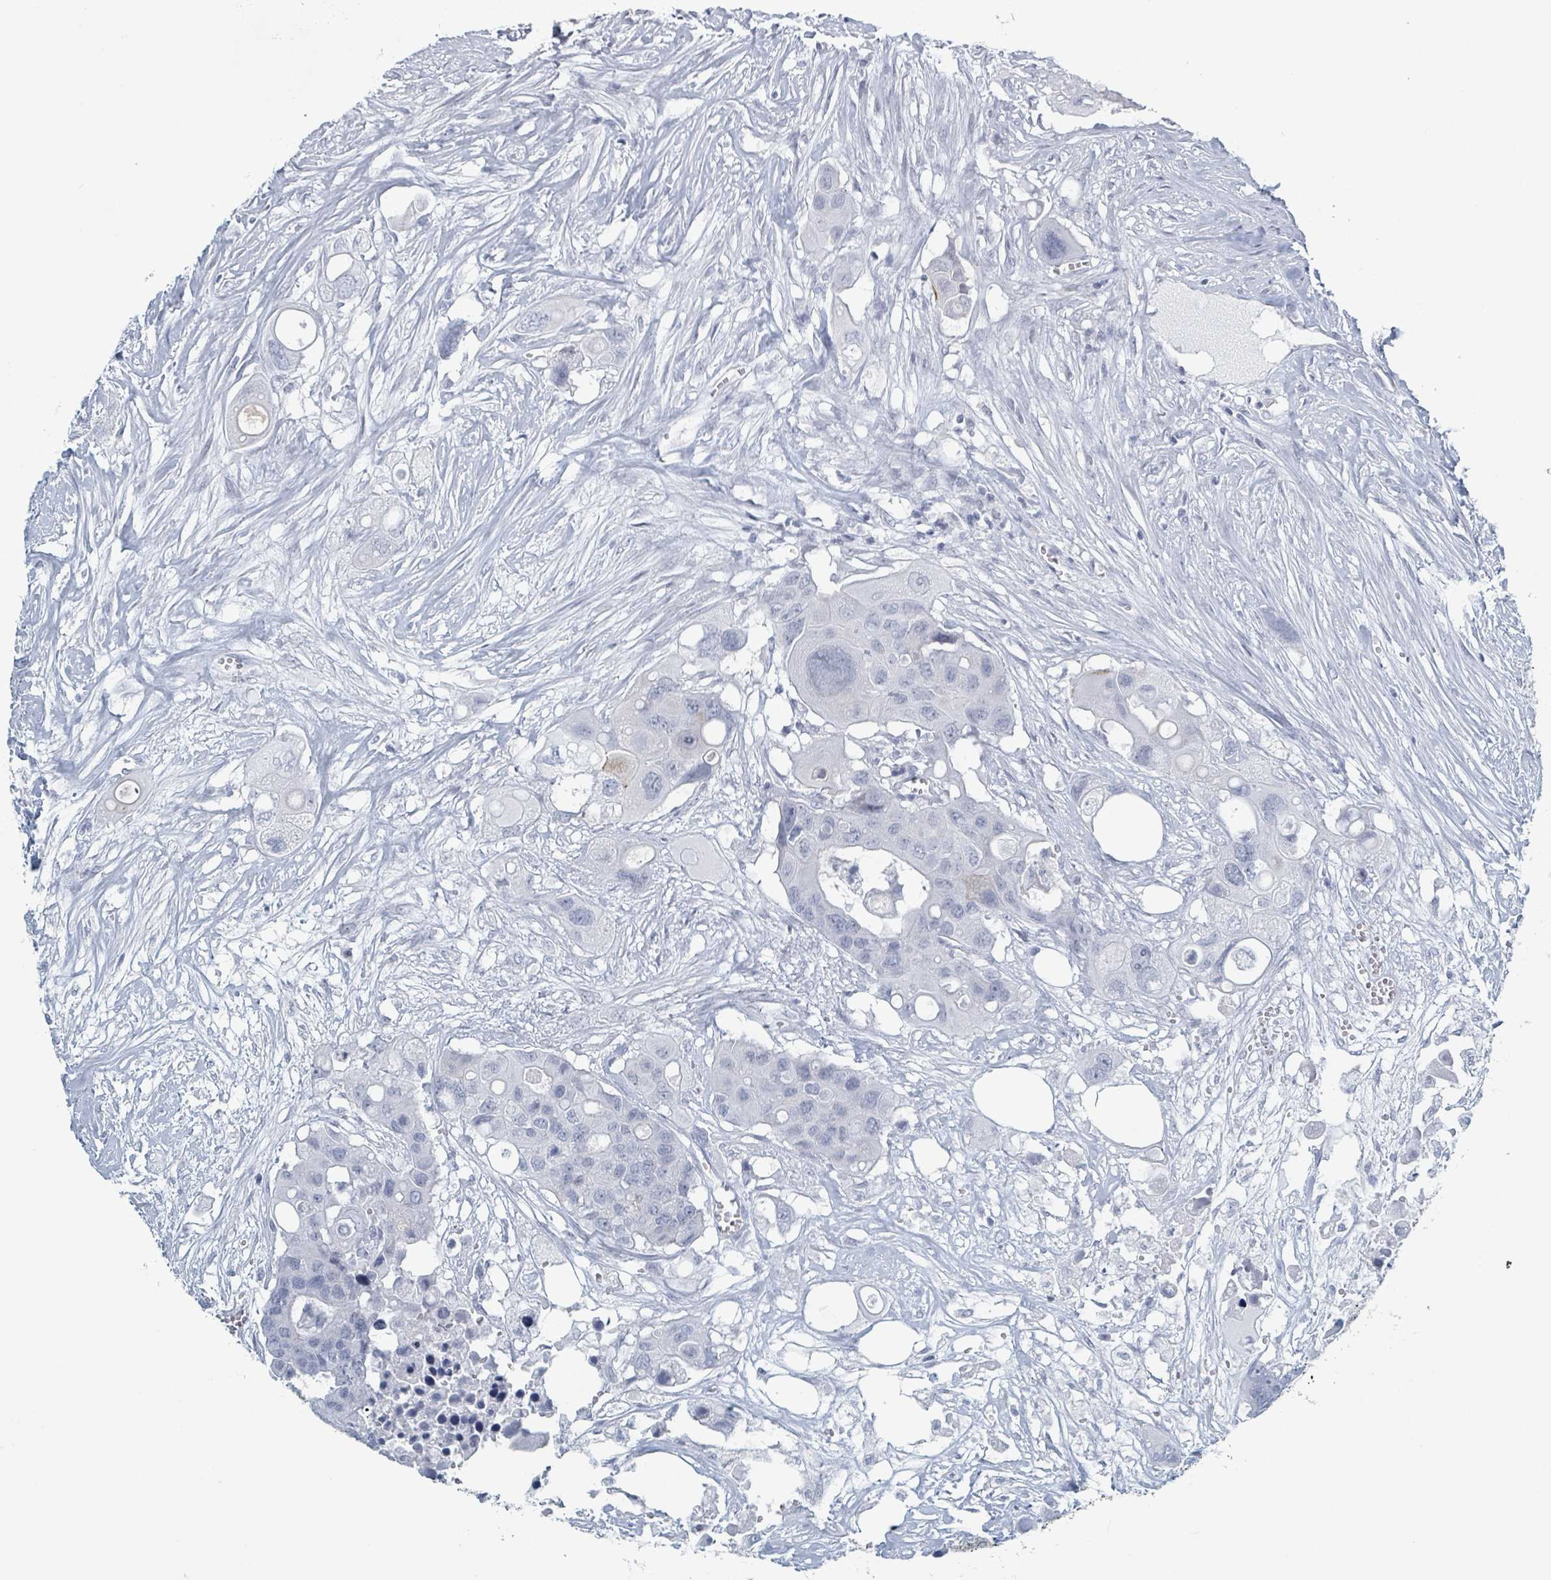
{"staining": {"intensity": "negative", "quantity": "none", "location": "none"}, "tissue": "colorectal cancer", "cell_type": "Tumor cells", "image_type": "cancer", "snomed": [{"axis": "morphology", "description": "Adenocarcinoma, NOS"}, {"axis": "topography", "description": "Colon"}], "caption": "IHC micrograph of neoplastic tissue: human colorectal cancer (adenocarcinoma) stained with DAB displays no significant protein staining in tumor cells. (Stains: DAB (3,3'-diaminobenzidine) IHC with hematoxylin counter stain, Microscopy: brightfield microscopy at high magnification).", "gene": "GPR15LG", "patient": {"sex": "male", "age": 77}}